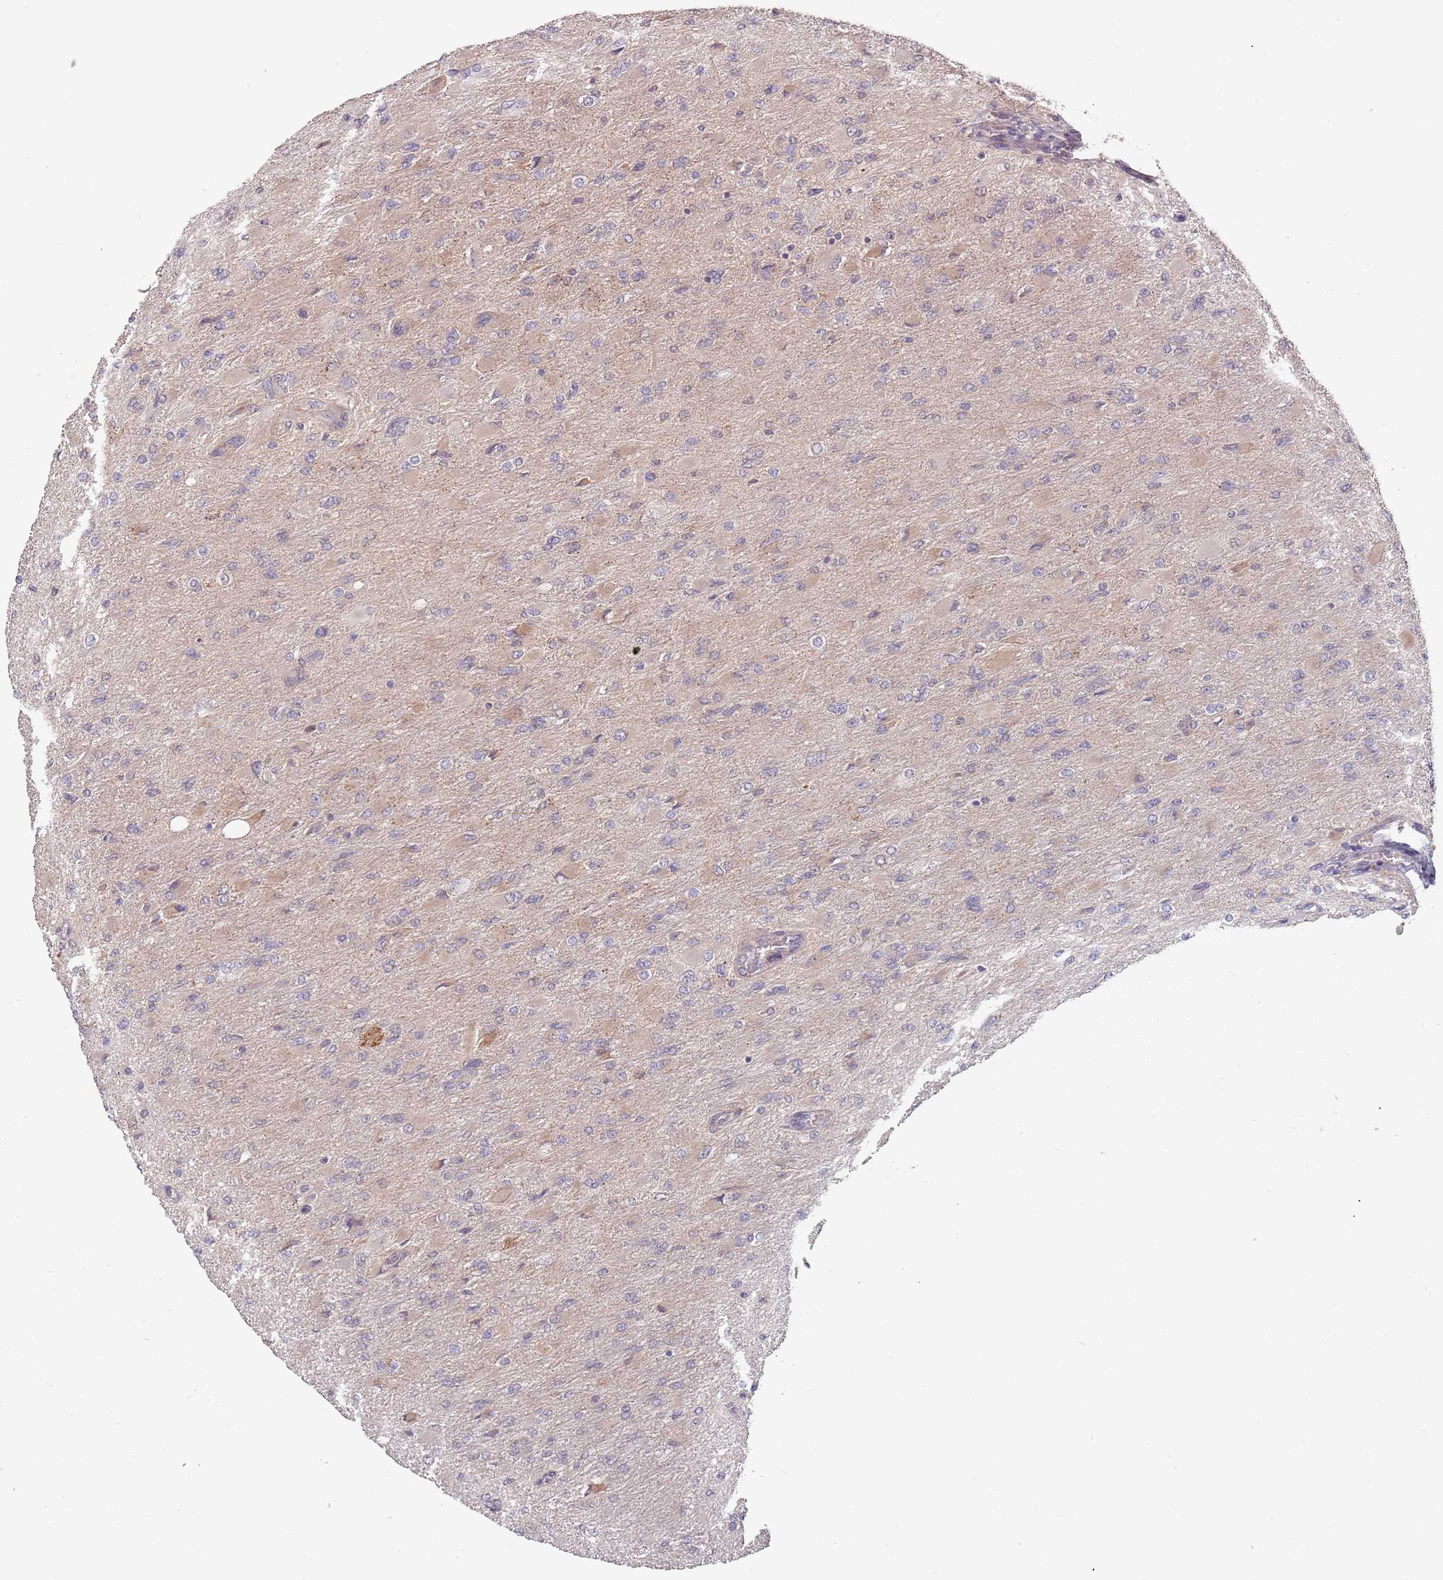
{"staining": {"intensity": "negative", "quantity": "none", "location": "none"}, "tissue": "glioma", "cell_type": "Tumor cells", "image_type": "cancer", "snomed": [{"axis": "morphology", "description": "Glioma, malignant, High grade"}, {"axis": "topography", "description": "Cerebral cortex"}], "caption": "Tumor cells show no significant protein positivity in glioma.", "gene": "ADAL", "patient": {"sex": "female", "age": 36}}